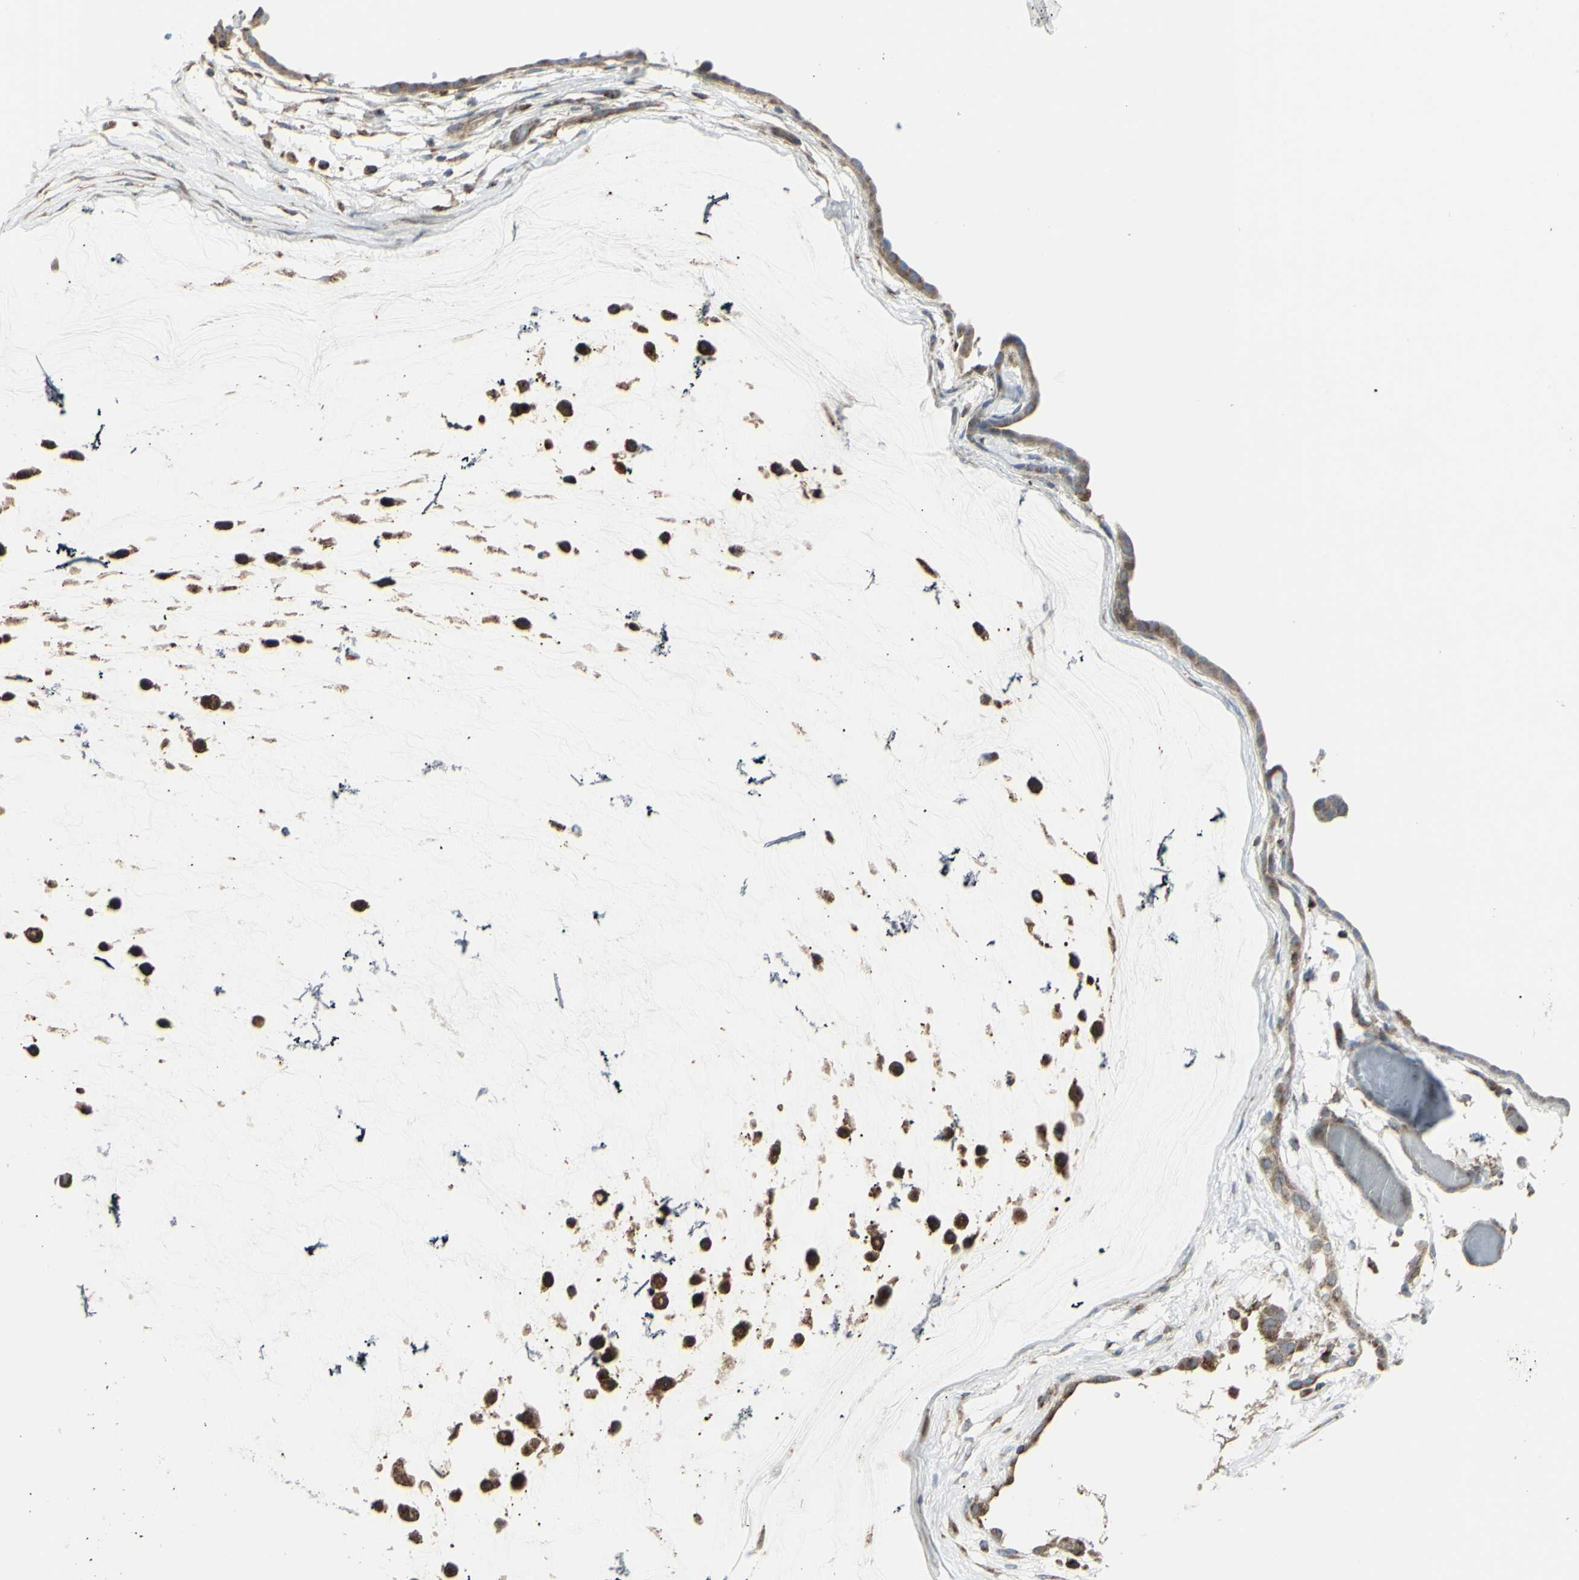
{"staining": {"intensity": "strong", "quantity": ">75%", "location": "cytoplasmic/membranous"}, "tissue": "ovarian cancer", "cell_type": "Tumor cells", "image_type": "cancer", "snomed": [{"axis": "morphology", "description": "Cystadenocarcinoma, mucinous, NOS"}, {"axis": "topography", "description": "Ovary"}], "caption": "Strong cytoplasmic/membranous staining is identified in about >75% of tumor cells in ovarian cancer.", "gene": "NAPA", "patient": {"sex": "female", "age": 39}}